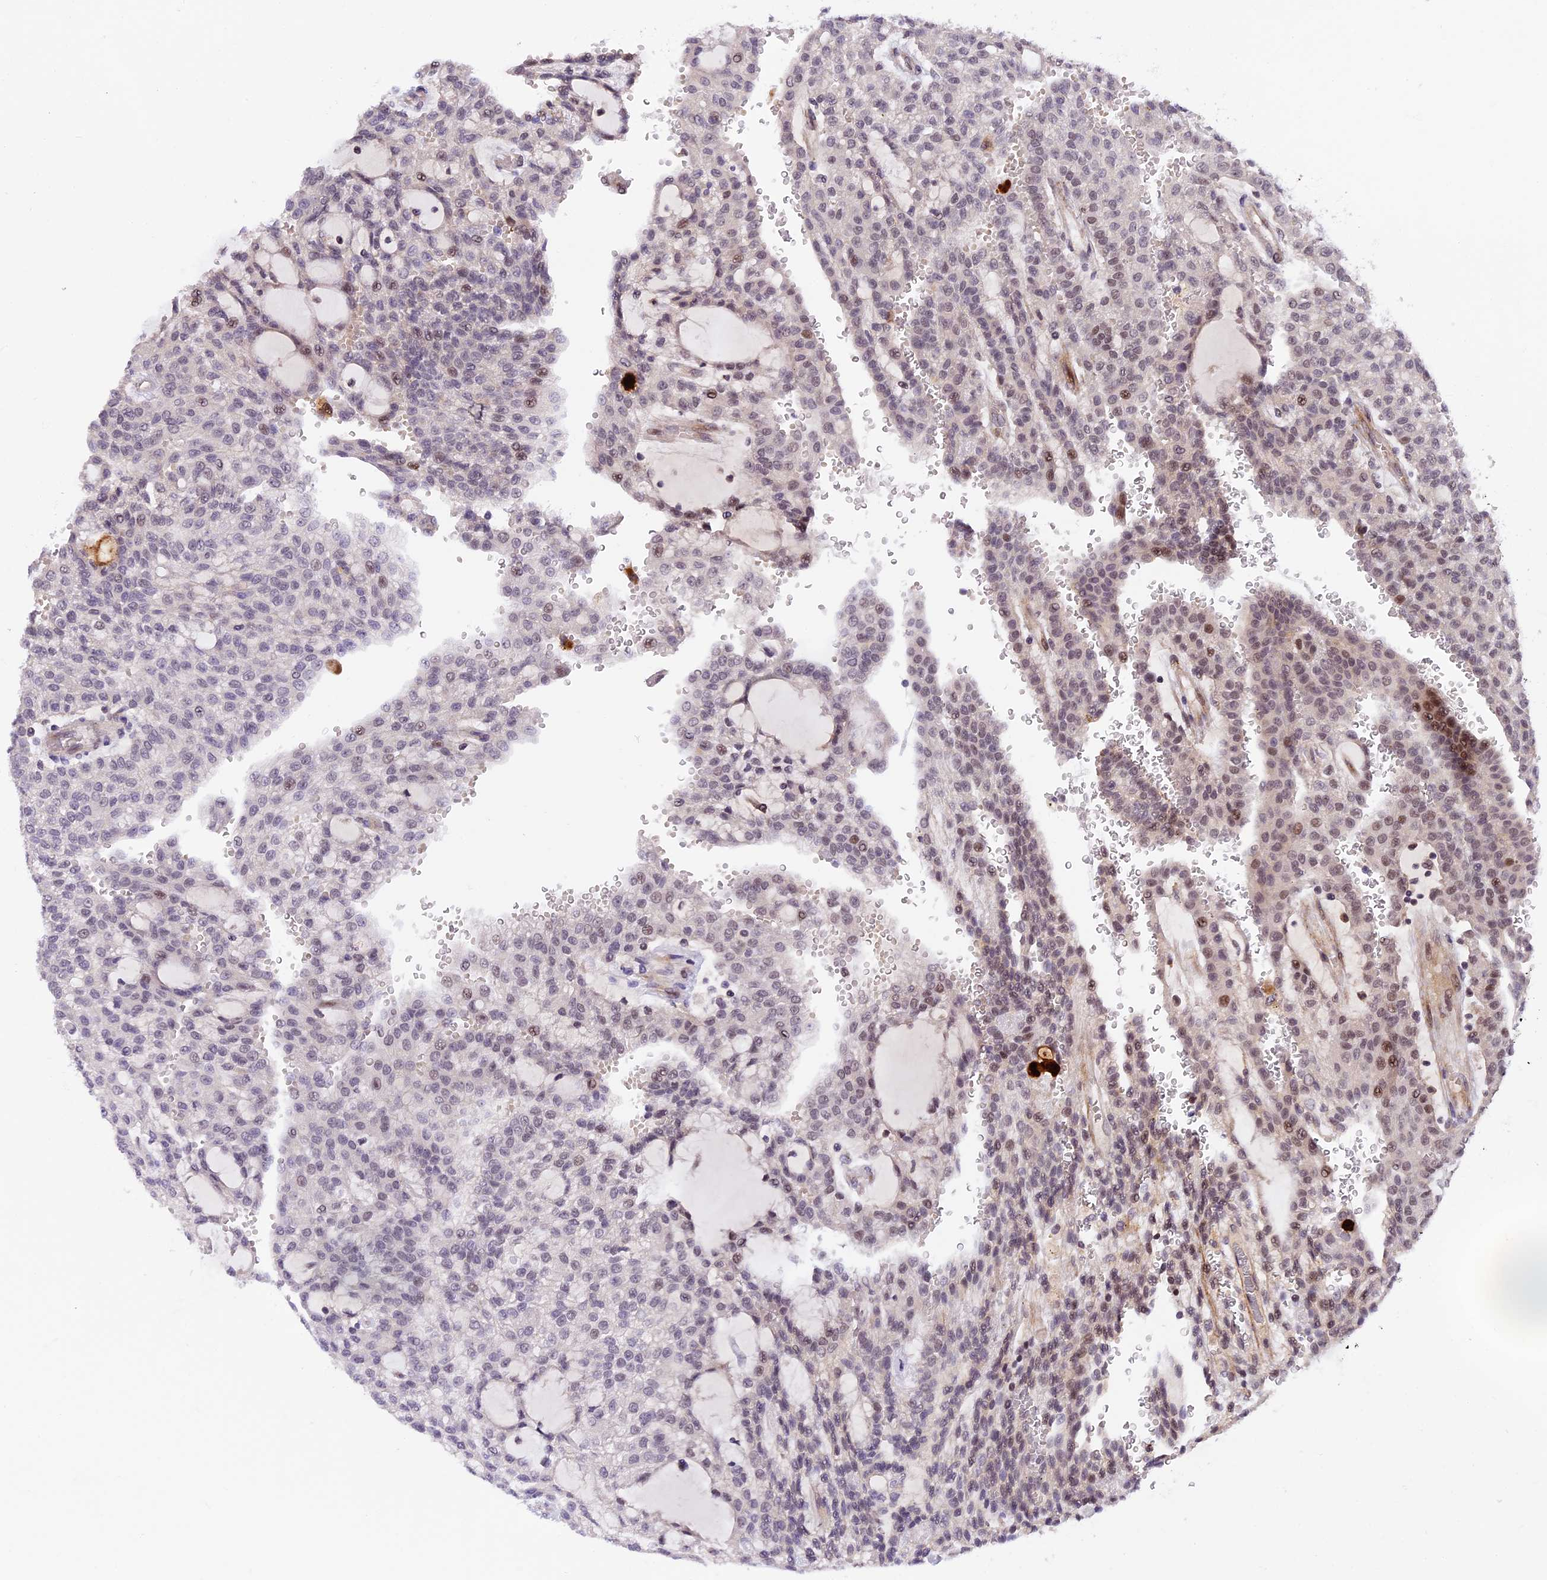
{"staining": {"intensity": "moderate", "quantity": "<25%", "location": "nuclear"}, "tissue": "renal cancer", "cell_type": "Tumor cells", "image_type": "cancer", "snomed": [{"axis": "morphology", "description": "Adenocarcinoma, NOS"}, {"axis": "topography", "description": "Kidney"}], "caption": "Brown immunohistochemical staining in renal adenocarcinoma shows moderate nuclear expression in about <25% of tumor cells.", "gene": "FBXO45", "patient": {"sex": "male", "age": 63}}